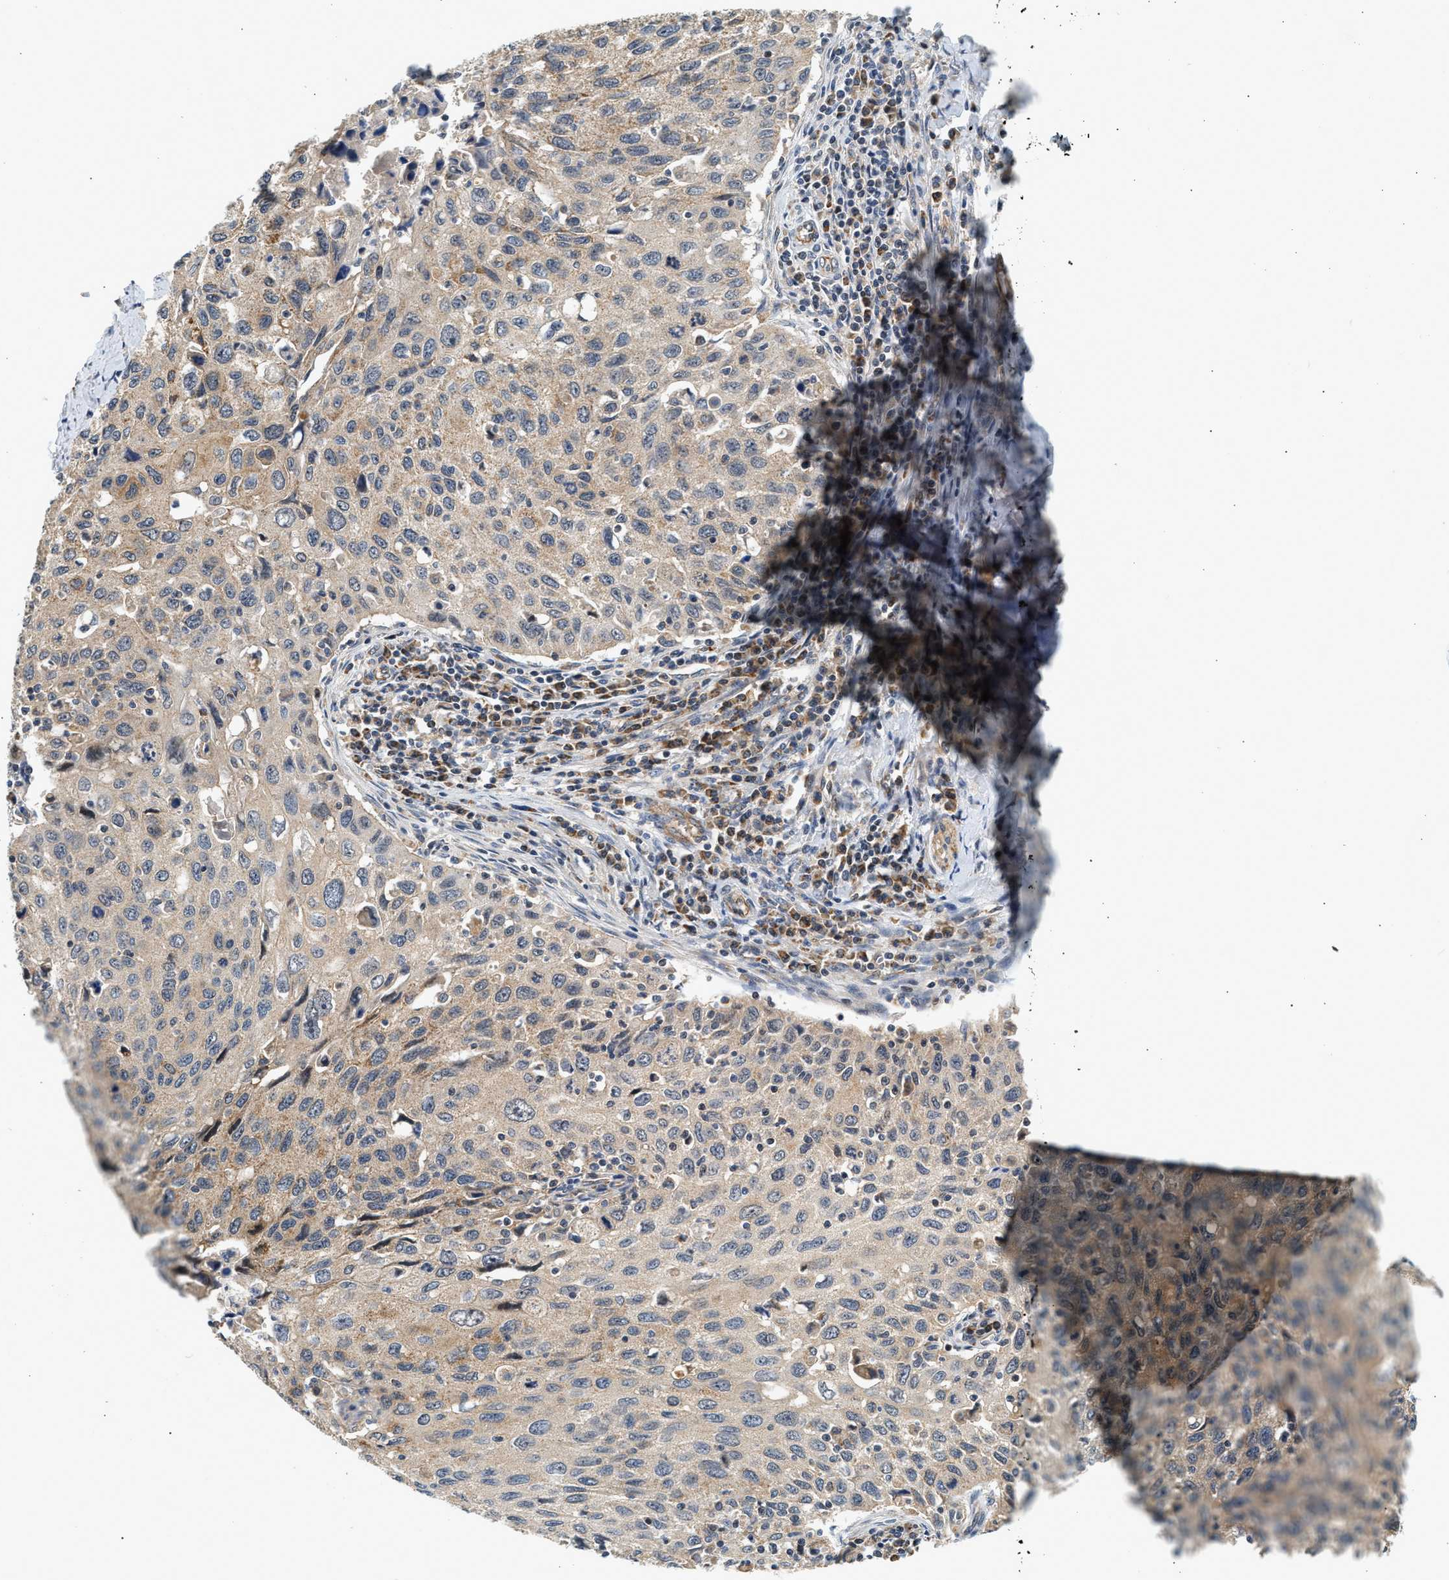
{"staining": {"intensity": "weak", "quantity": "25%-75%", "location": "cytoplasmic/membranous"}, "tissue": "cervical cancer", "cell_type": "Tumor cells", "image_type": "cancer", "snomed": [{"axis": "morphology", "description": "Squamous cell carcinoma, NOS"}, {"axis": "topography", "description": "Cervix"}], "caption": "A histopathology image of cervical squamous cell carcinoma stained for a protein shows weak cytoplasmic/membranous brown staining in tumor cells. (DAB (3,3'-diaminobenzidine) = brown stain, brightfield microscopy at high magnification).", "gene": "DUSP14", "patient": {"sex": "female", "age": 53}}